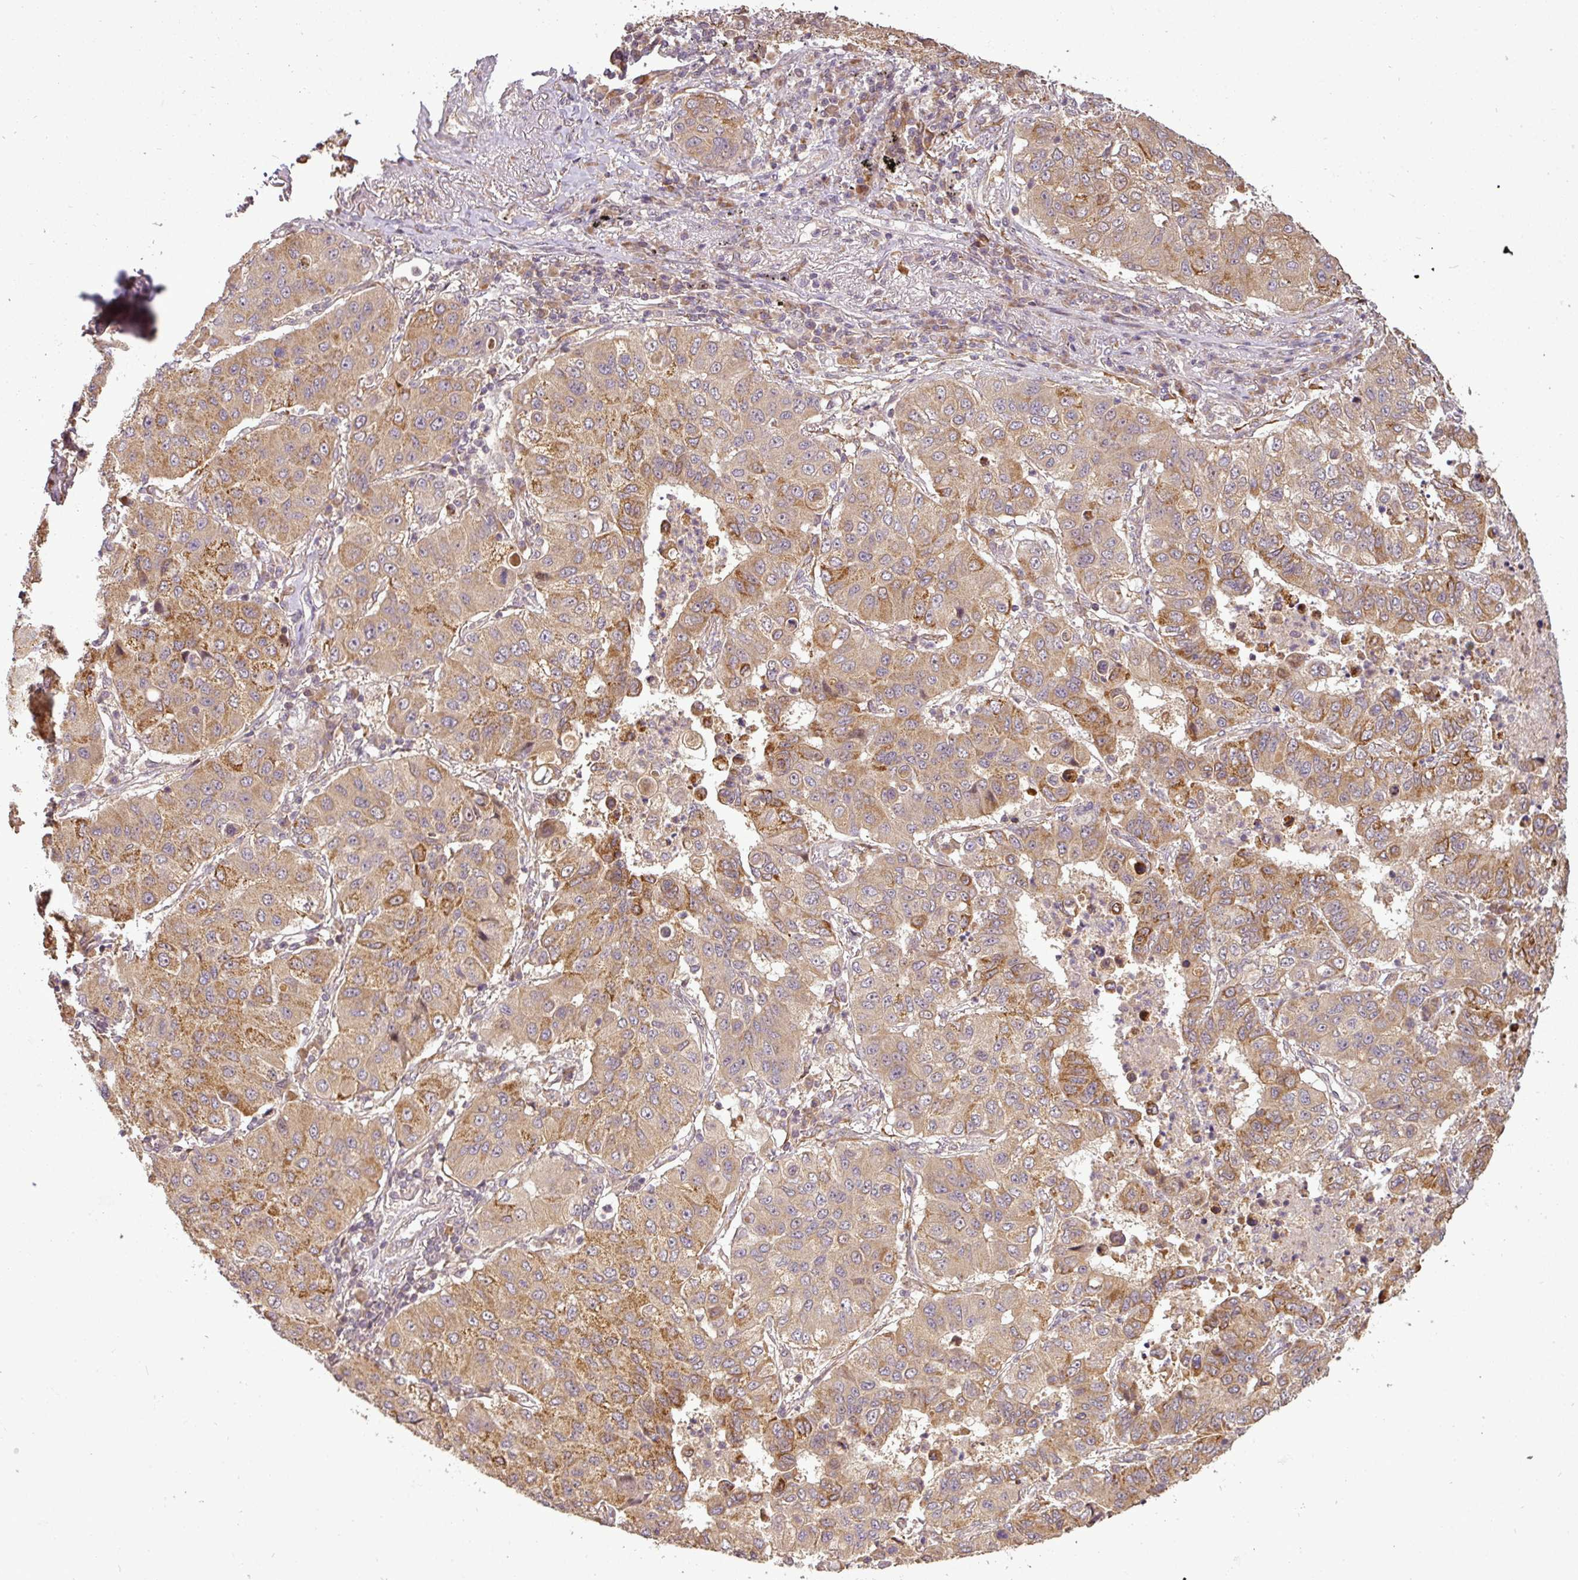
{"staining": {"intensity": "moderate", "quantity": ">75%", "location": "cytoplasmic/membranous"}, "tissue": "lung cancer", "cell_type": "Tumor cells", "image_type": "cancer", "snomed": [{"axis": "morphology", "description": "Squamous cell carcinoma, NOS"}, {"axis": "topography", "description": "Lung"}], "caption": "This is a micrograph of immunohistochemistry staining of squamous cell carcinoma (lung), which shows moderate expression in the cytoplasmic/membranous of tumor cells.", "gene": "FAIM", "patient": {"sex": "male", "age": 74}}